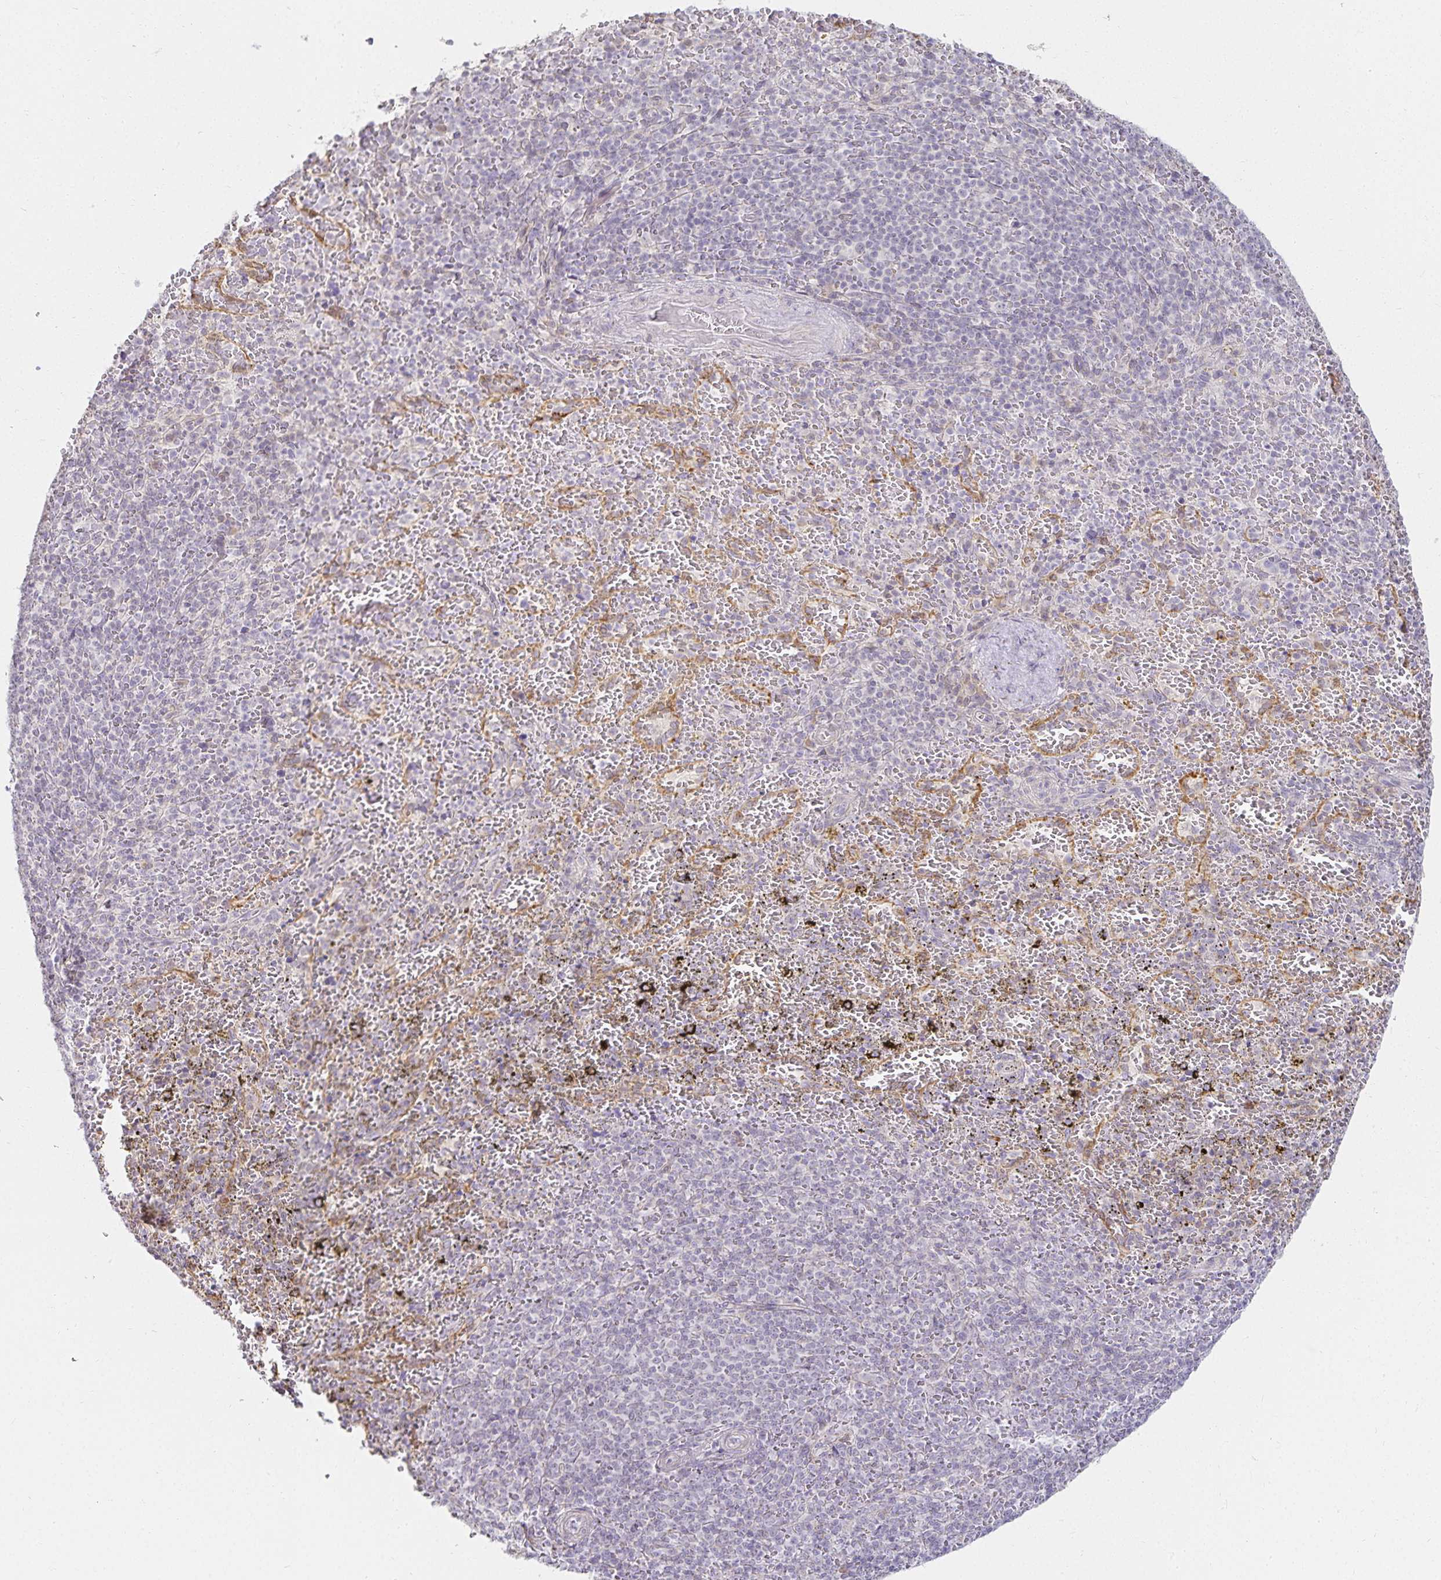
{"staining": {"intensity": "negative", "quantity": "none", "location": "none"}, "tissue": "spleen", "cell_type": "Cells in red pulp", "image_type": "normal", "snomed": [{"axis": "morphology", "description": "Normal tissue, NOS"}, {"axis": "topography", "description": "Spleen"}], "caption": "A high-resolution image shows IHC staining of benign spleen, which shows no significant expression in cells in red pulp. Nuclei are stained in blue.", "gene": "GP2", "patient": {"sex": "female", "age": 50}}